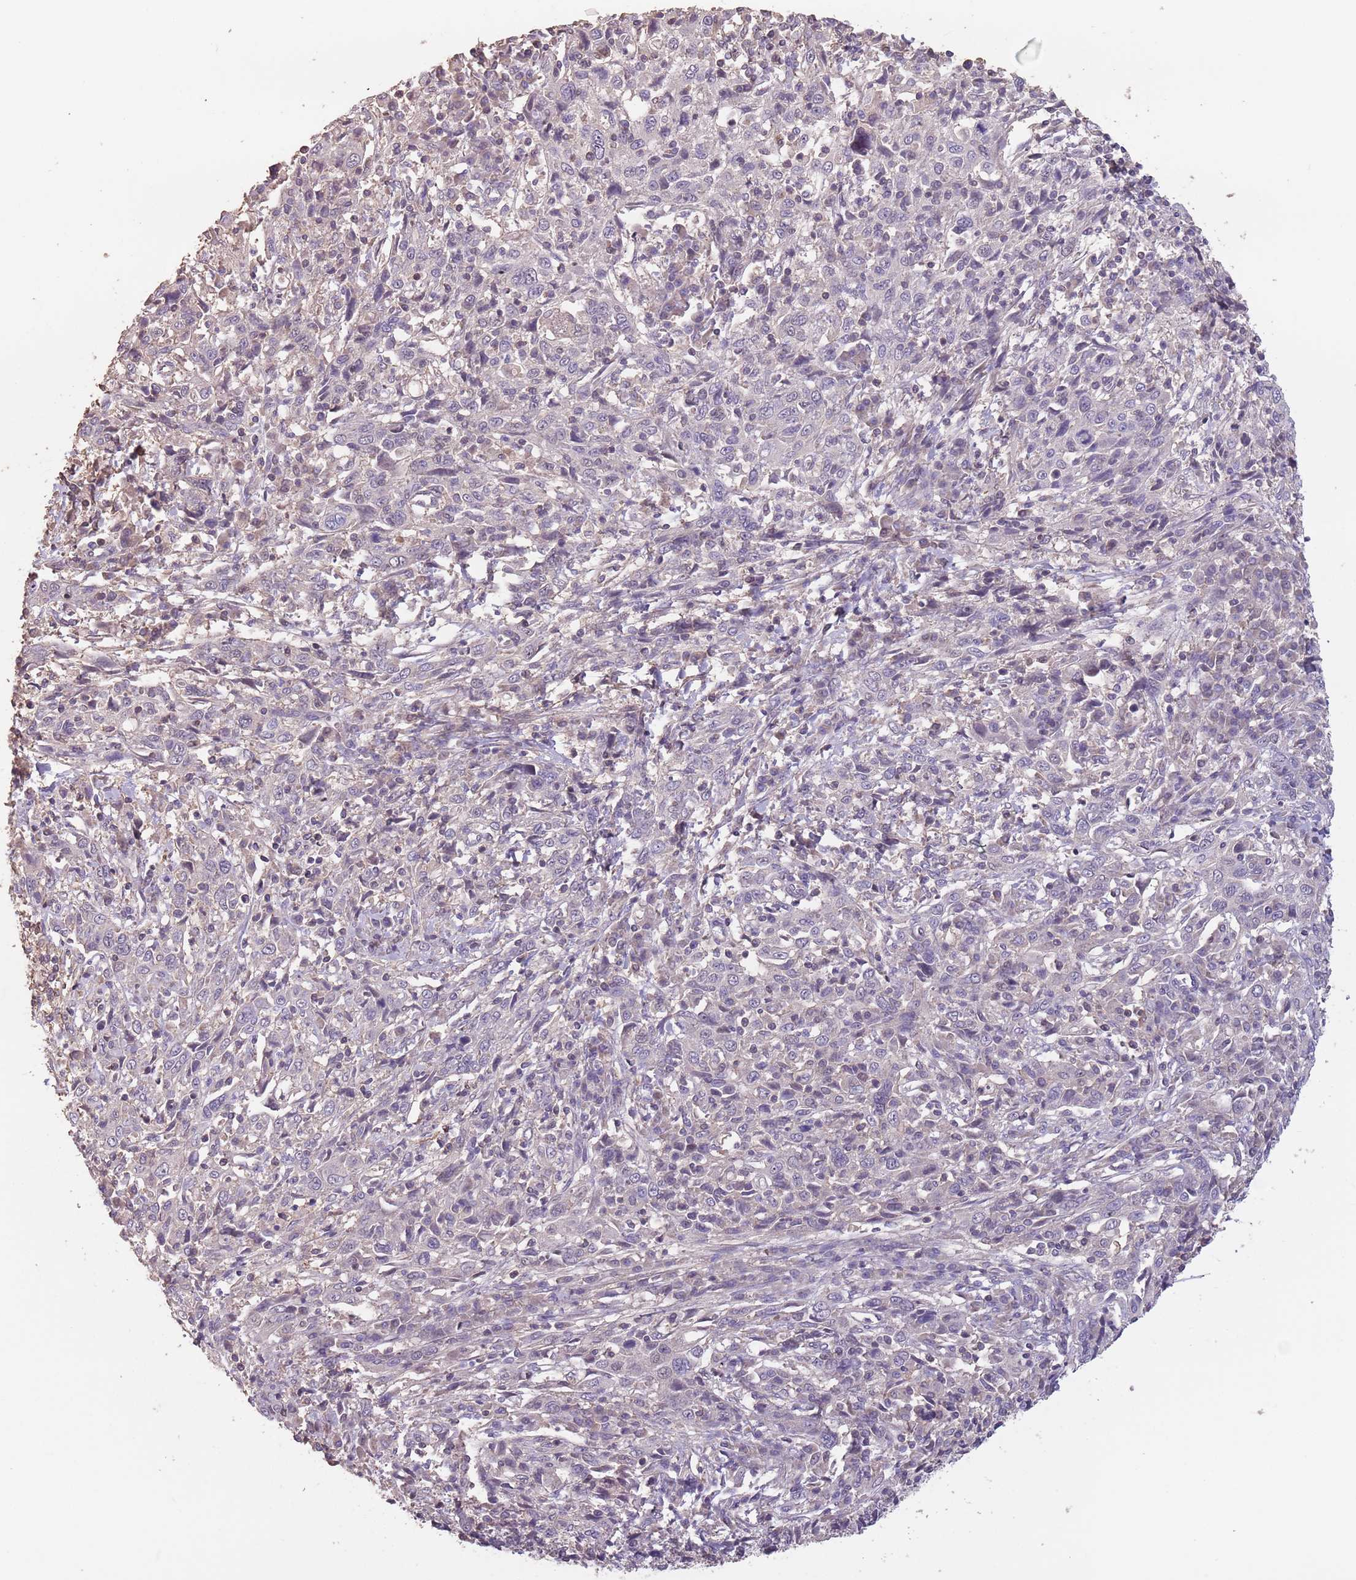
{"staining": {"intensity": "negative", "quantity": "none", "location": "none"}, "tissue": "cervical cancer", "cell_type": "Tumor cells", "image_type": "cancer", "snomed": [{"axis": "morphology", "description": "Squamous cell carcinoma, NOS"}, {"axis": "topography", "description": "Cervix"}], "caption": "This is an immunohistochemistry histopathology image of cervical cancer (squamous cell carcinoma). There is no staining in tumor cells.", "gene": "MBD3L1", "patient": {"sex": "female", "age": 46}}